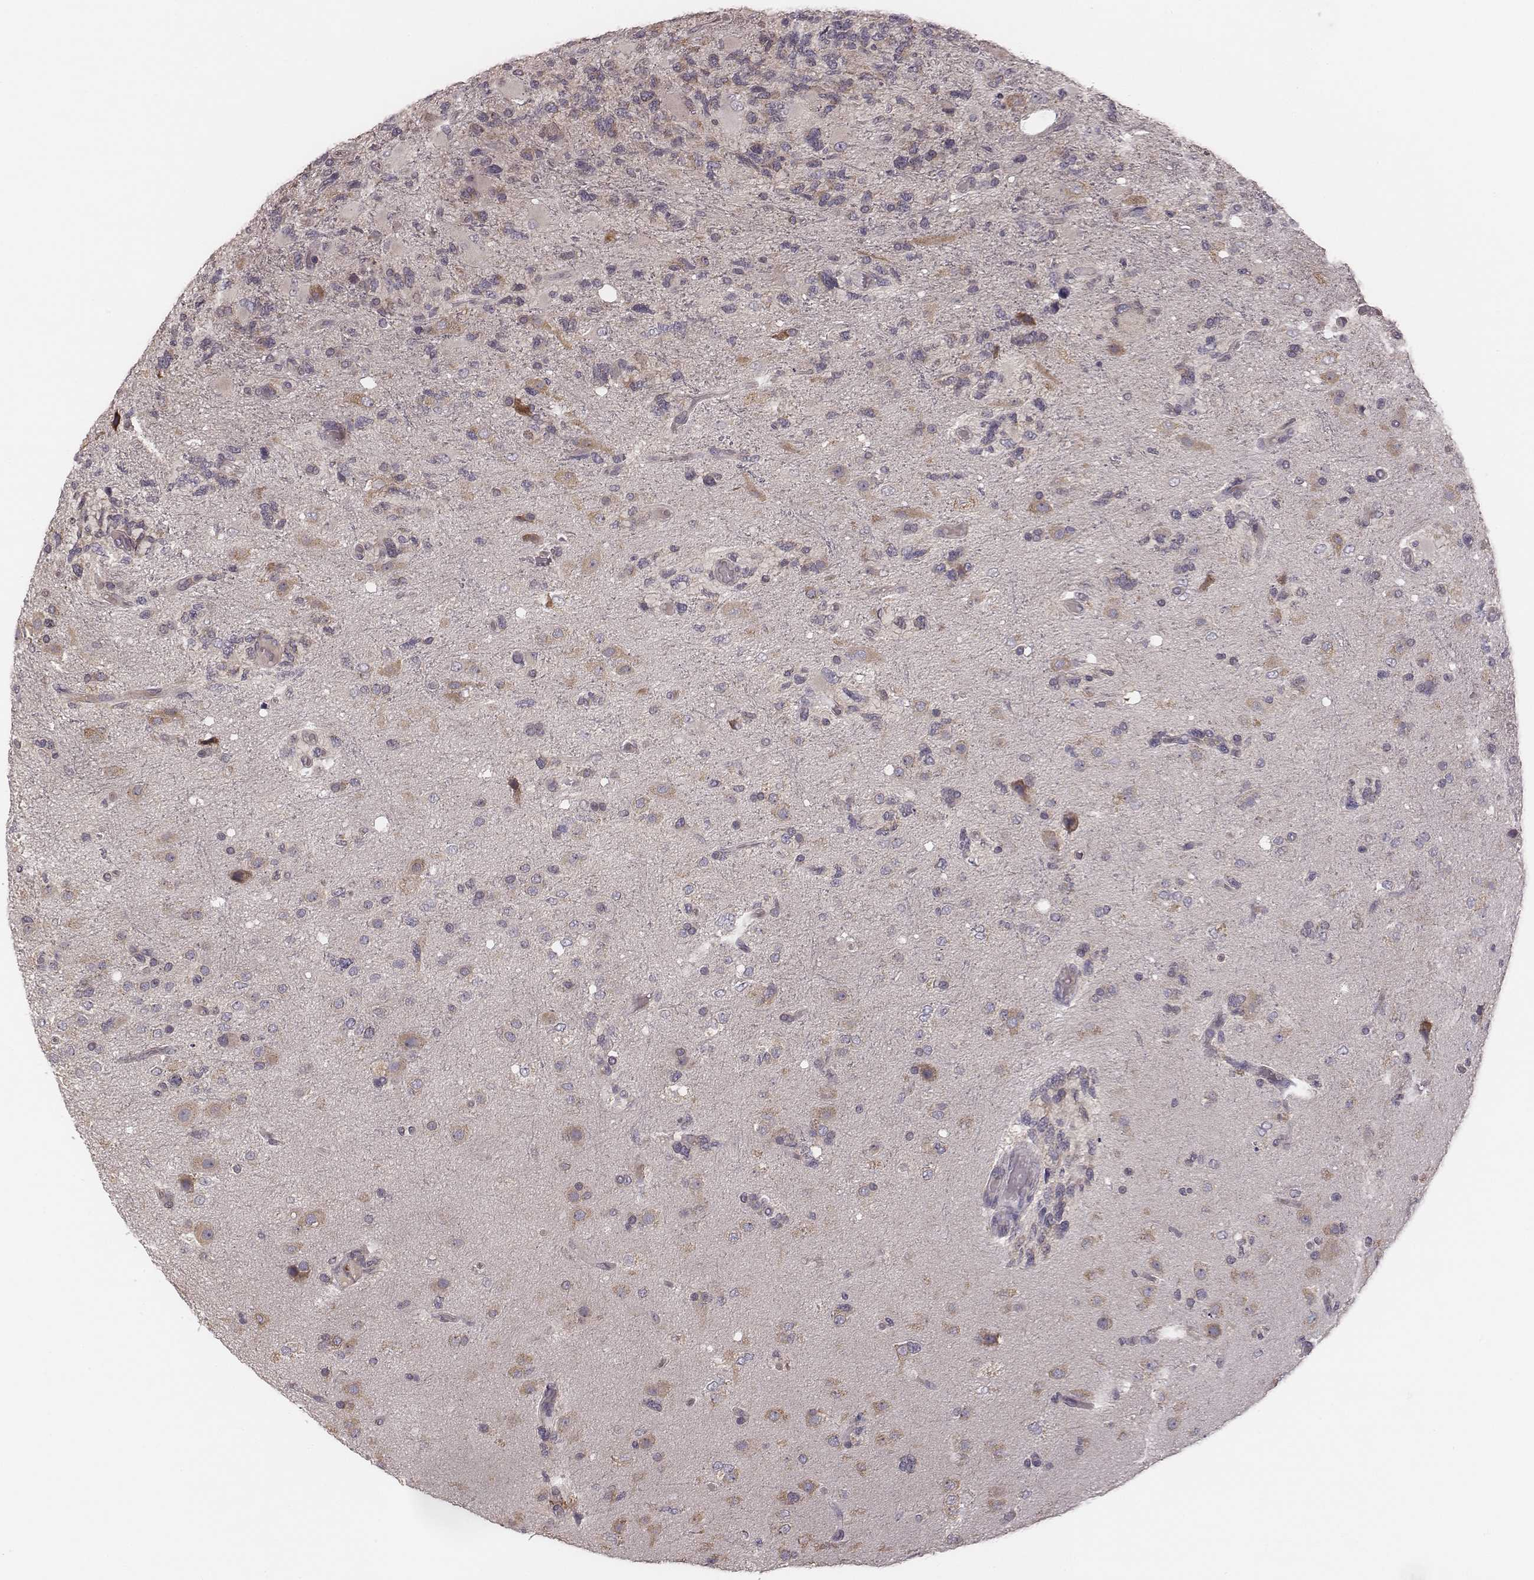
{"staining": {"intensity": "negative", "quantity": "none", "location": "none"}, "tissue": "glioma", "cell_type": "Tumor cells", "image_type": "cancer", "snomed": [{"axis": "morphology", "description": "Glioma, malignant, High grade"}, {"axis": "topography", "description": "Brain"}], "caption": "This histopathology image is of glioma stained with IHC to label a protein in brown with the nuclei are counter-stained blue. There is no expression in tumor cells.", "gene": "P2RX5", "patient": {"sex": "female", "age": 71}}